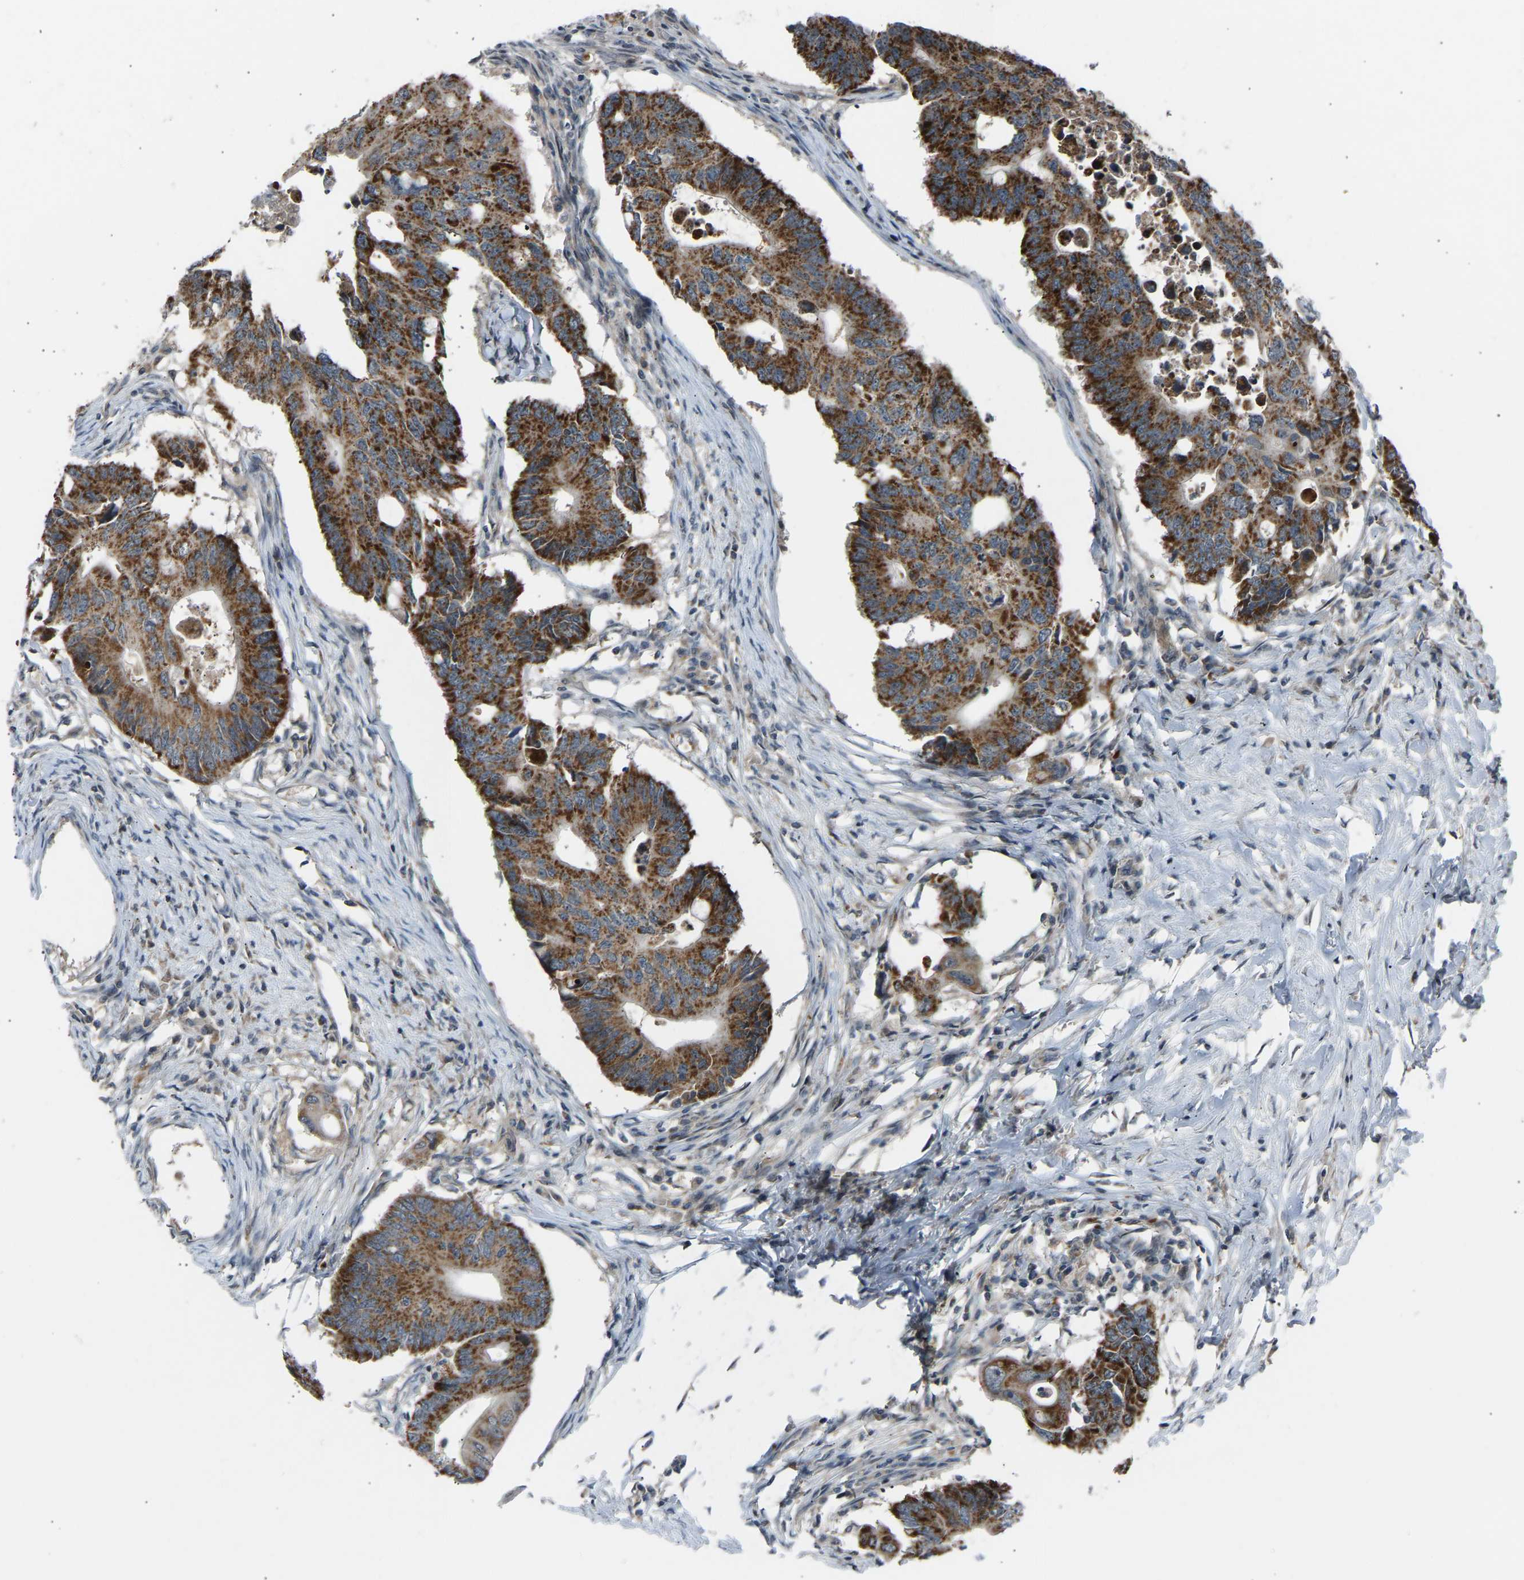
{"staining": {"intensity": "strong", "quantity": "25%-75%", "location": "cytoplasmic/membranous"}, "tissue": "colorectal cancer", "cell_type": "Tumor cells", "image_type": "cancer", "snomed": [{"axis": "morphology", "description": "Adenocarcinoma, NOS"}, {"axis": "topography", "description": "Colon"}], "caption": "Colorectal adenocarcinoma tissue displays strong cytoplasmic/membranous staining in about 25%-75% of tumor cells, visualized by immunohistochemistry.", "gene": "SLIRP", "patient": {"sex": "male", "age": 71}}